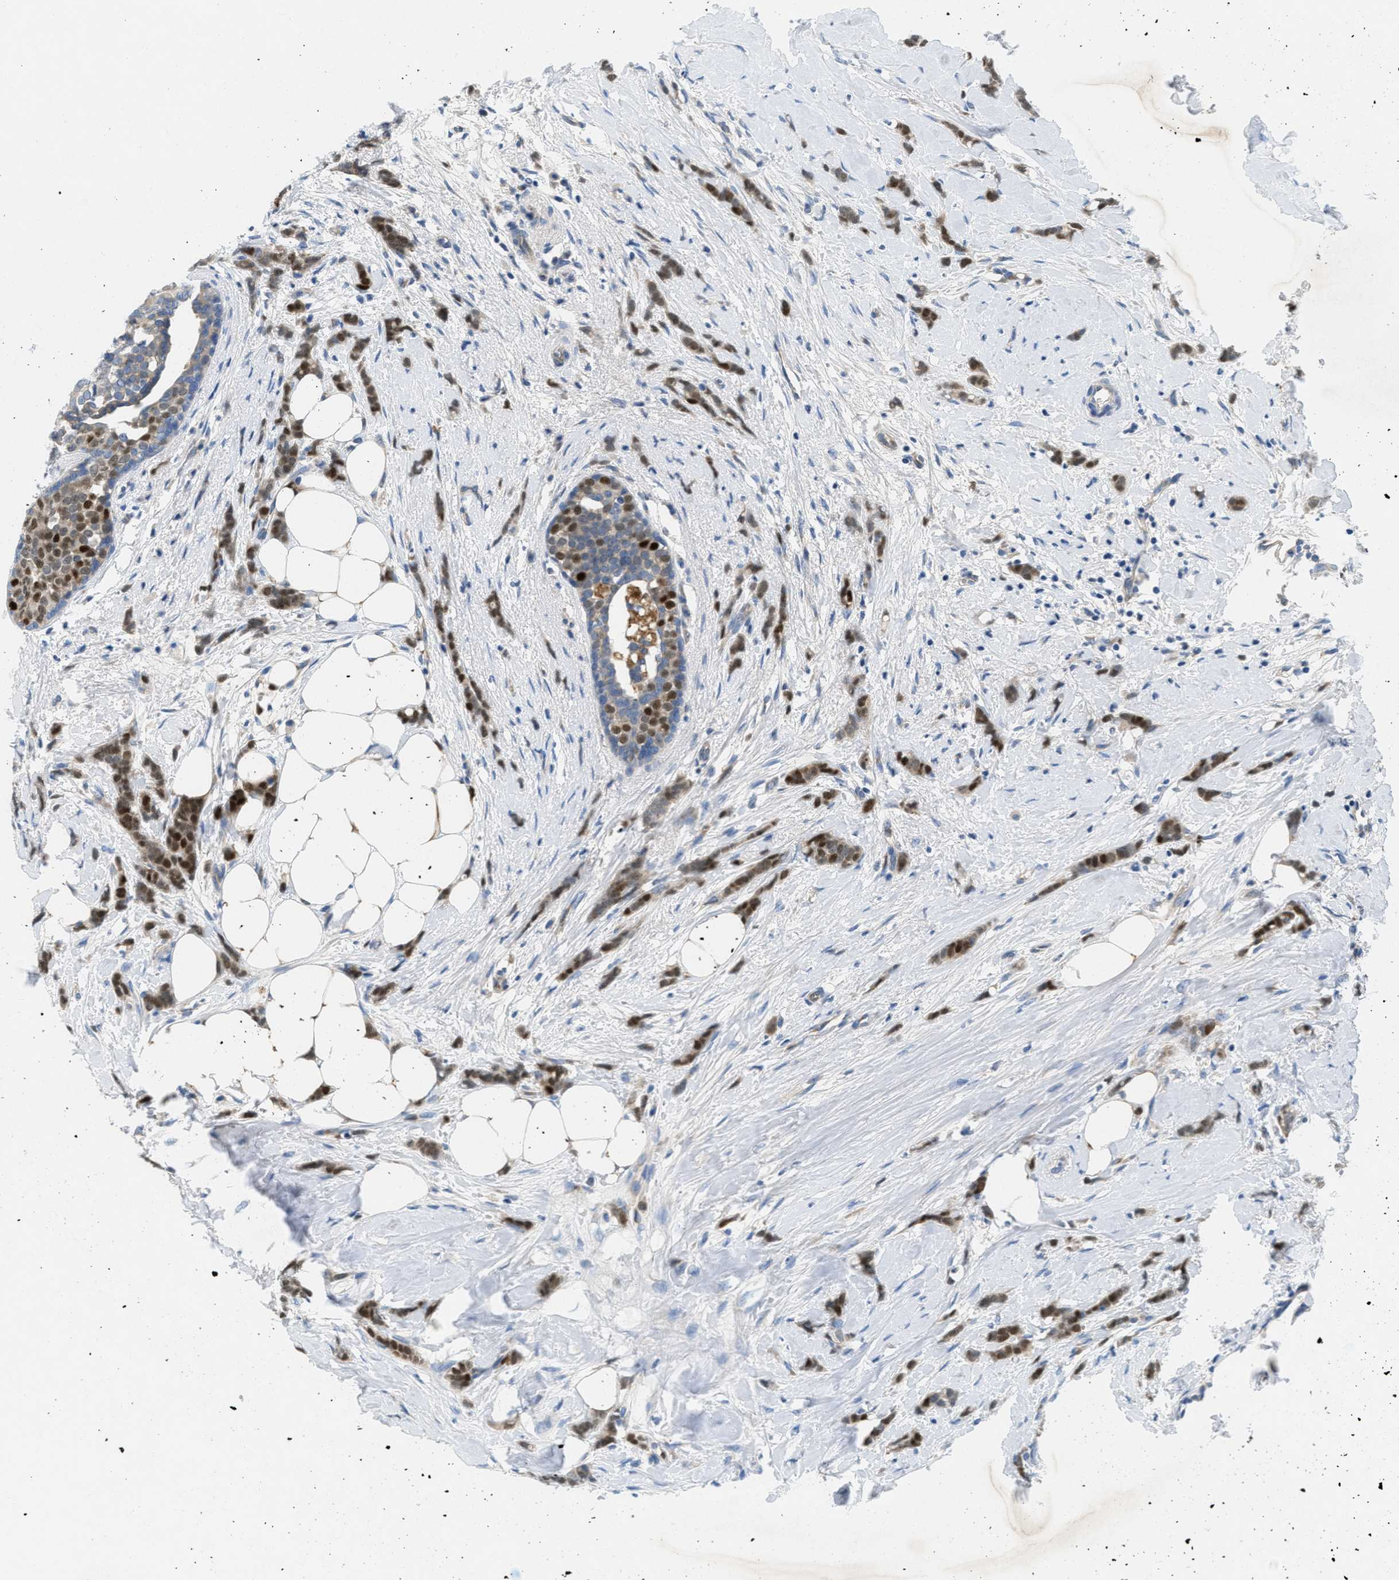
{"staining": {"intensity": "strong", "quantity": ">75%", "location": "nuclear"}, "tissue": "breast cancer", "cell_type": "Tumor cells", "image_type": "cancer", "snomed": [{"axis": "morphology", "description": "Lobular carcinoma, in situ"}, {"axis": "morphology", "description": "Lobular carcinoma"}, {"axis": "topography", "description": "Breast"}], "caption": "High-magnification brightfield microscopy of breast cancer (lobular carcinoma in situ) stained with DAB (brown) and counterstained with hematoxylin (blue). tumor cells exhibit strong nuclear positivity is appreciated in approximately>75% of cells. (Brightfield microscopy of DAB IHC at high magnification).", "gene": "PGR", "patient": {"sex": "female", "age": 41}}